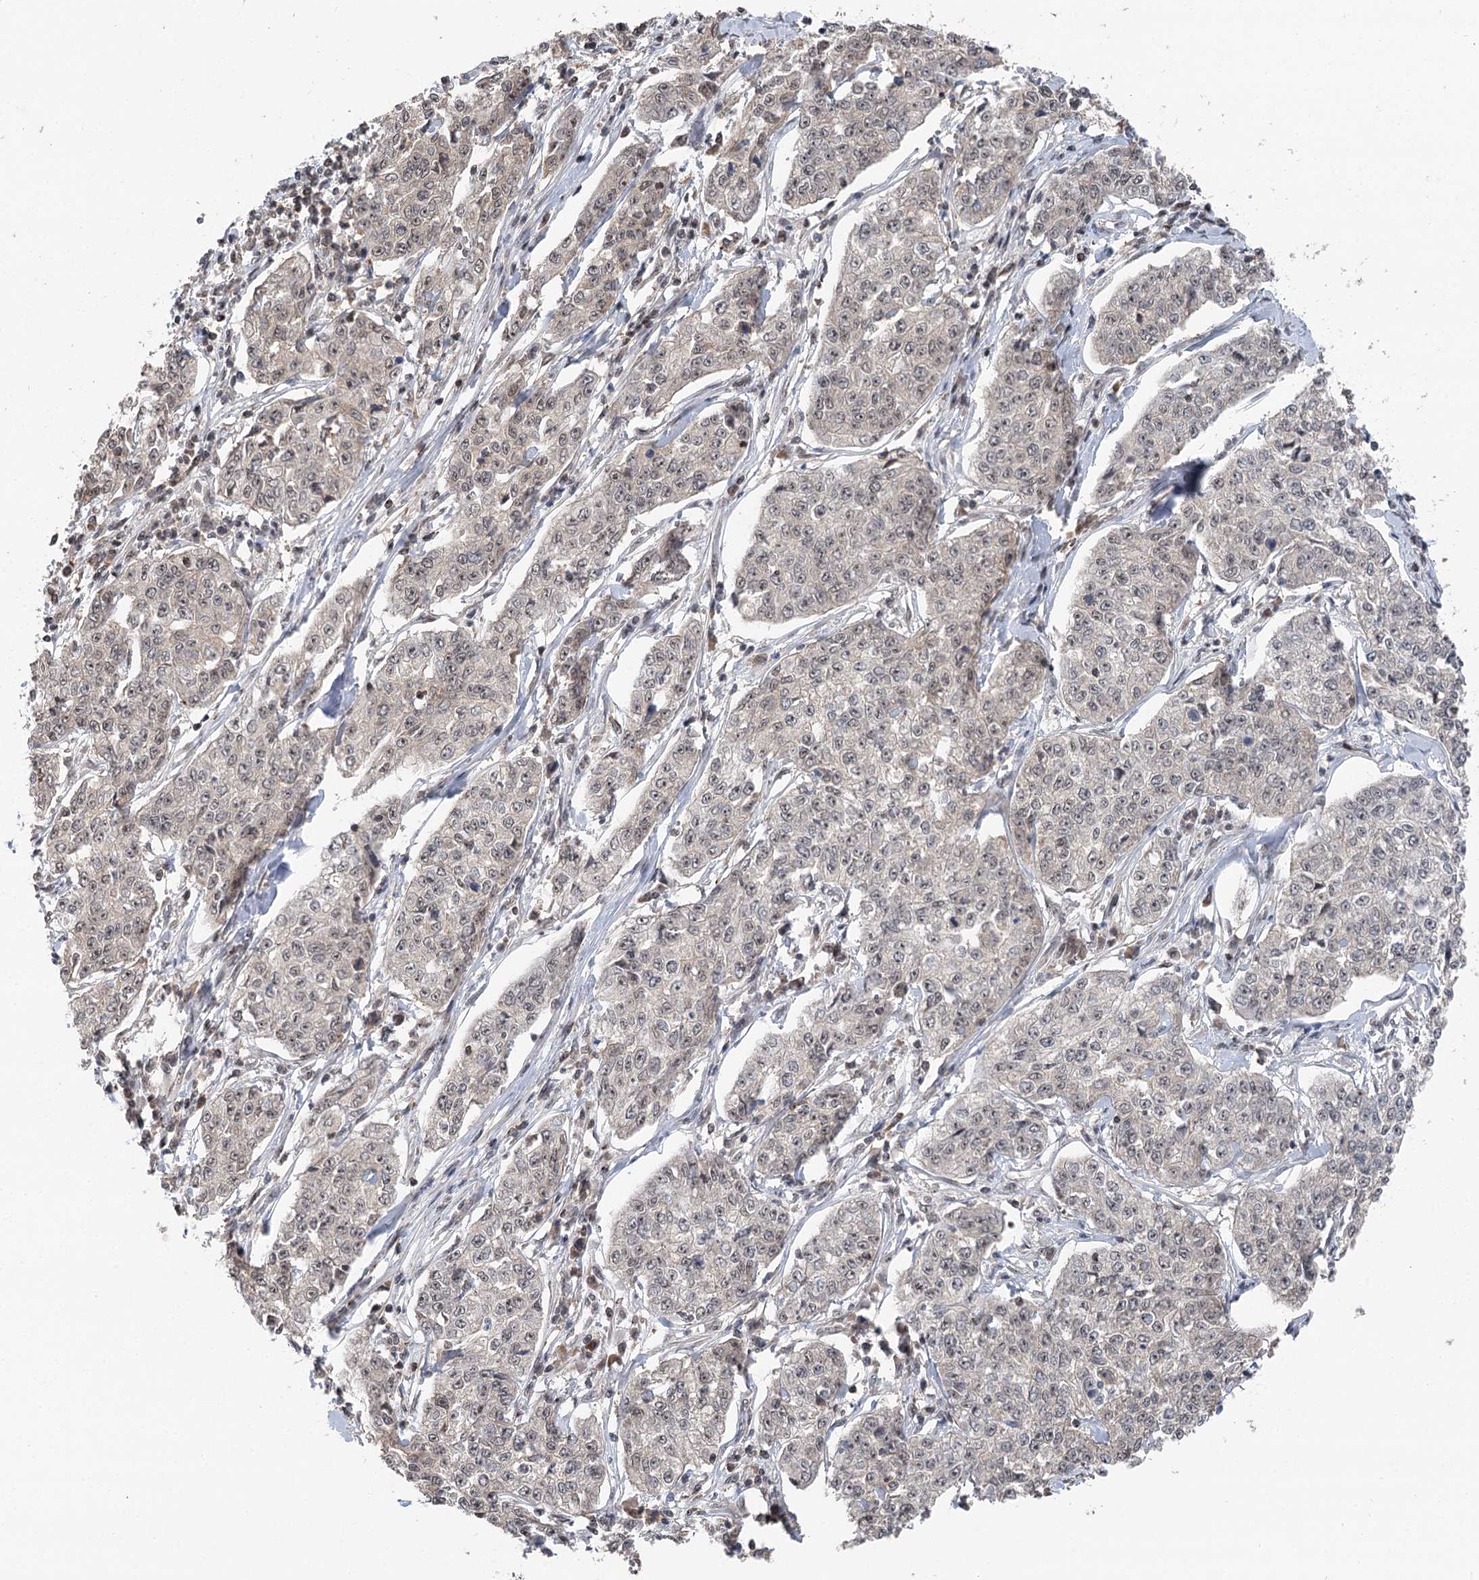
{"staining": {"intensity": "weak", "quantity": "<25%", "location": "cytoplasmic/membranous"}, "tissue": "cervical cancer", "cell_type": "Tumor cells", "image_type": "cancer", "snomed": [{"axis": "morphology", "description": "Squamous cell carcinoma, NOS"}, {"axis": "topography", "description": "Cervix"}], "caption": "Image shows no significant protein staining in tumor cells of cervical cancer. Brightfield microscopy of IHC stained with DAB (brown) and hematoxylin (blue), captured at high magnification.", "gene": "CCSER2", "patient": {"sex": "female", "age": 35}}